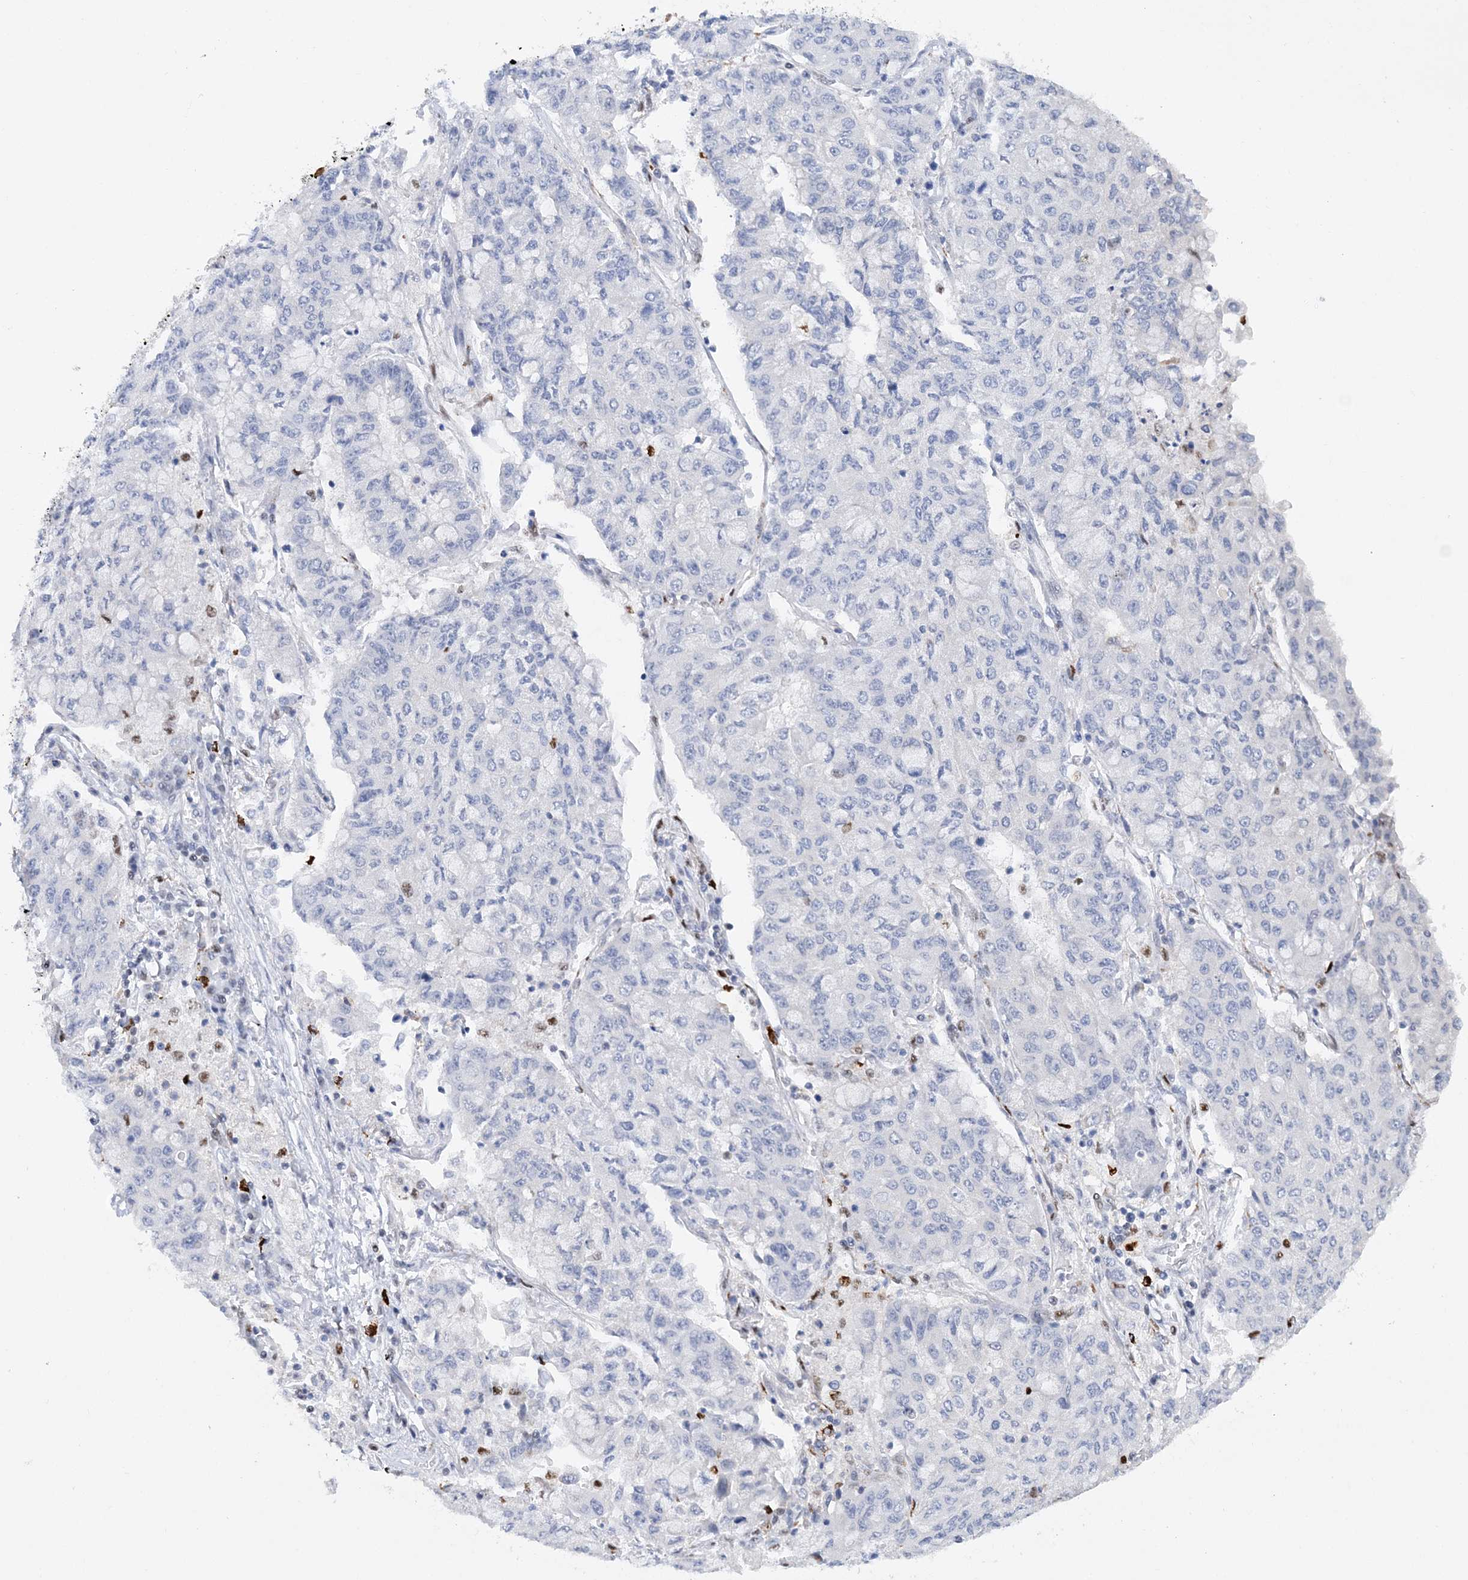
{"staining": {"intensity": "negative", "quantity": "none", "location": "none"}, "tissue": "lung cancer", "cell_type": "Tumor cells", "image_type": "cancer", "snomed": [{"axis": "morphology", "description": "Squamous cell carcinoma, NOS"}, {"axis": "topography", "description": "Lung"}], "caption": "Image shows no protein expression in tumor cells of lung cancer tissue. The staining is performed using DAB (3,3'-diaminobenzidine) brown chromogen with nuclei counter-stained in using hematoxylin.", "gene": "NIT2", "patient": {"sex": "male", "age": 74}}